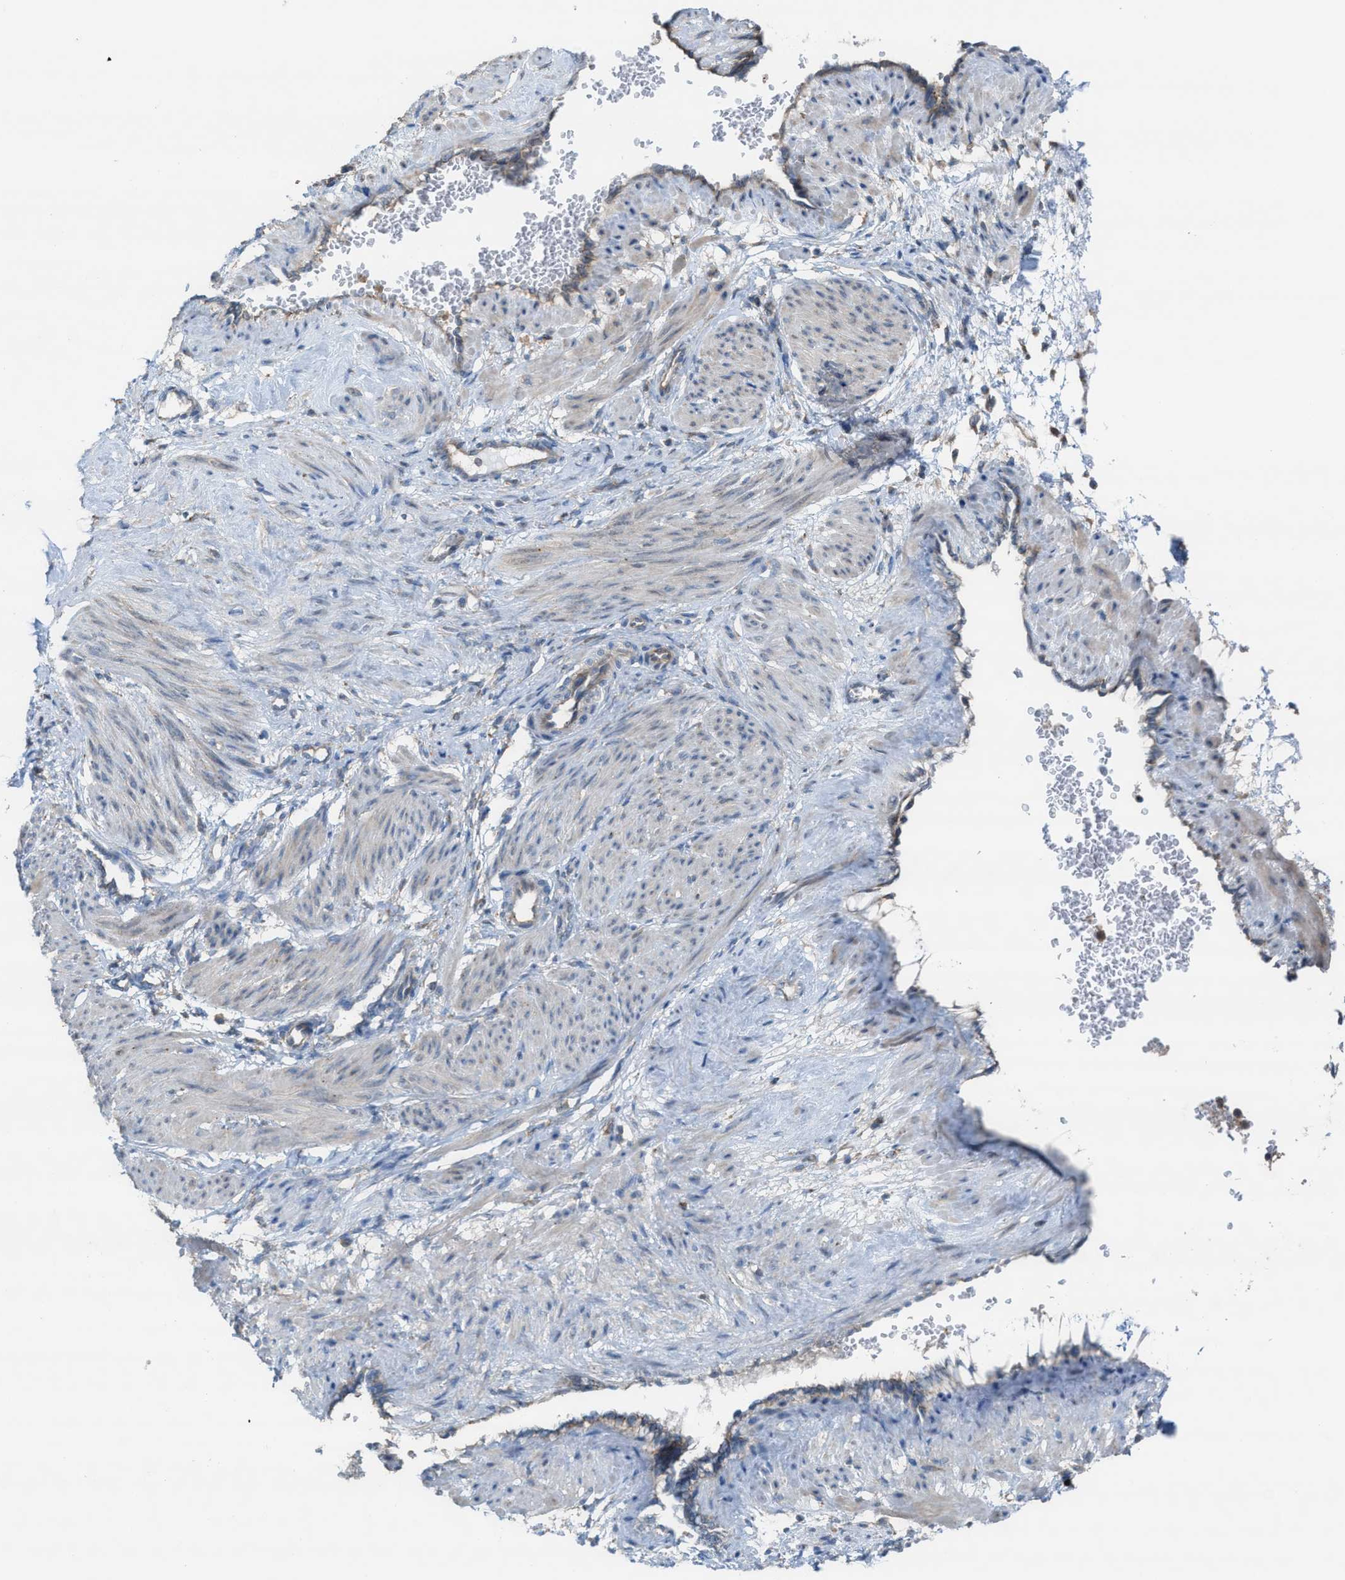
{"staining": {"intensity": "negative", "quantity": "none", "location": "none"}, "tissue": "smooth muscle", "cell_type": "Smooth muscle cells", "image_type": "normal", "snomed": [{"axis": "morphology", "description": "Normal tissue, NOS"}, {"axis": "topography", "description": "Endometrium"}], "caption": "Immunohistochemistry histopathology image of benign smooth muscle: human smooth muscle stained with DAB (3,3'-diaminobenzidine) displays no significant protein positivity in smooth muscle cells.", "gene": "PLAA", "patient": {"sex": "female", "age": 33}}